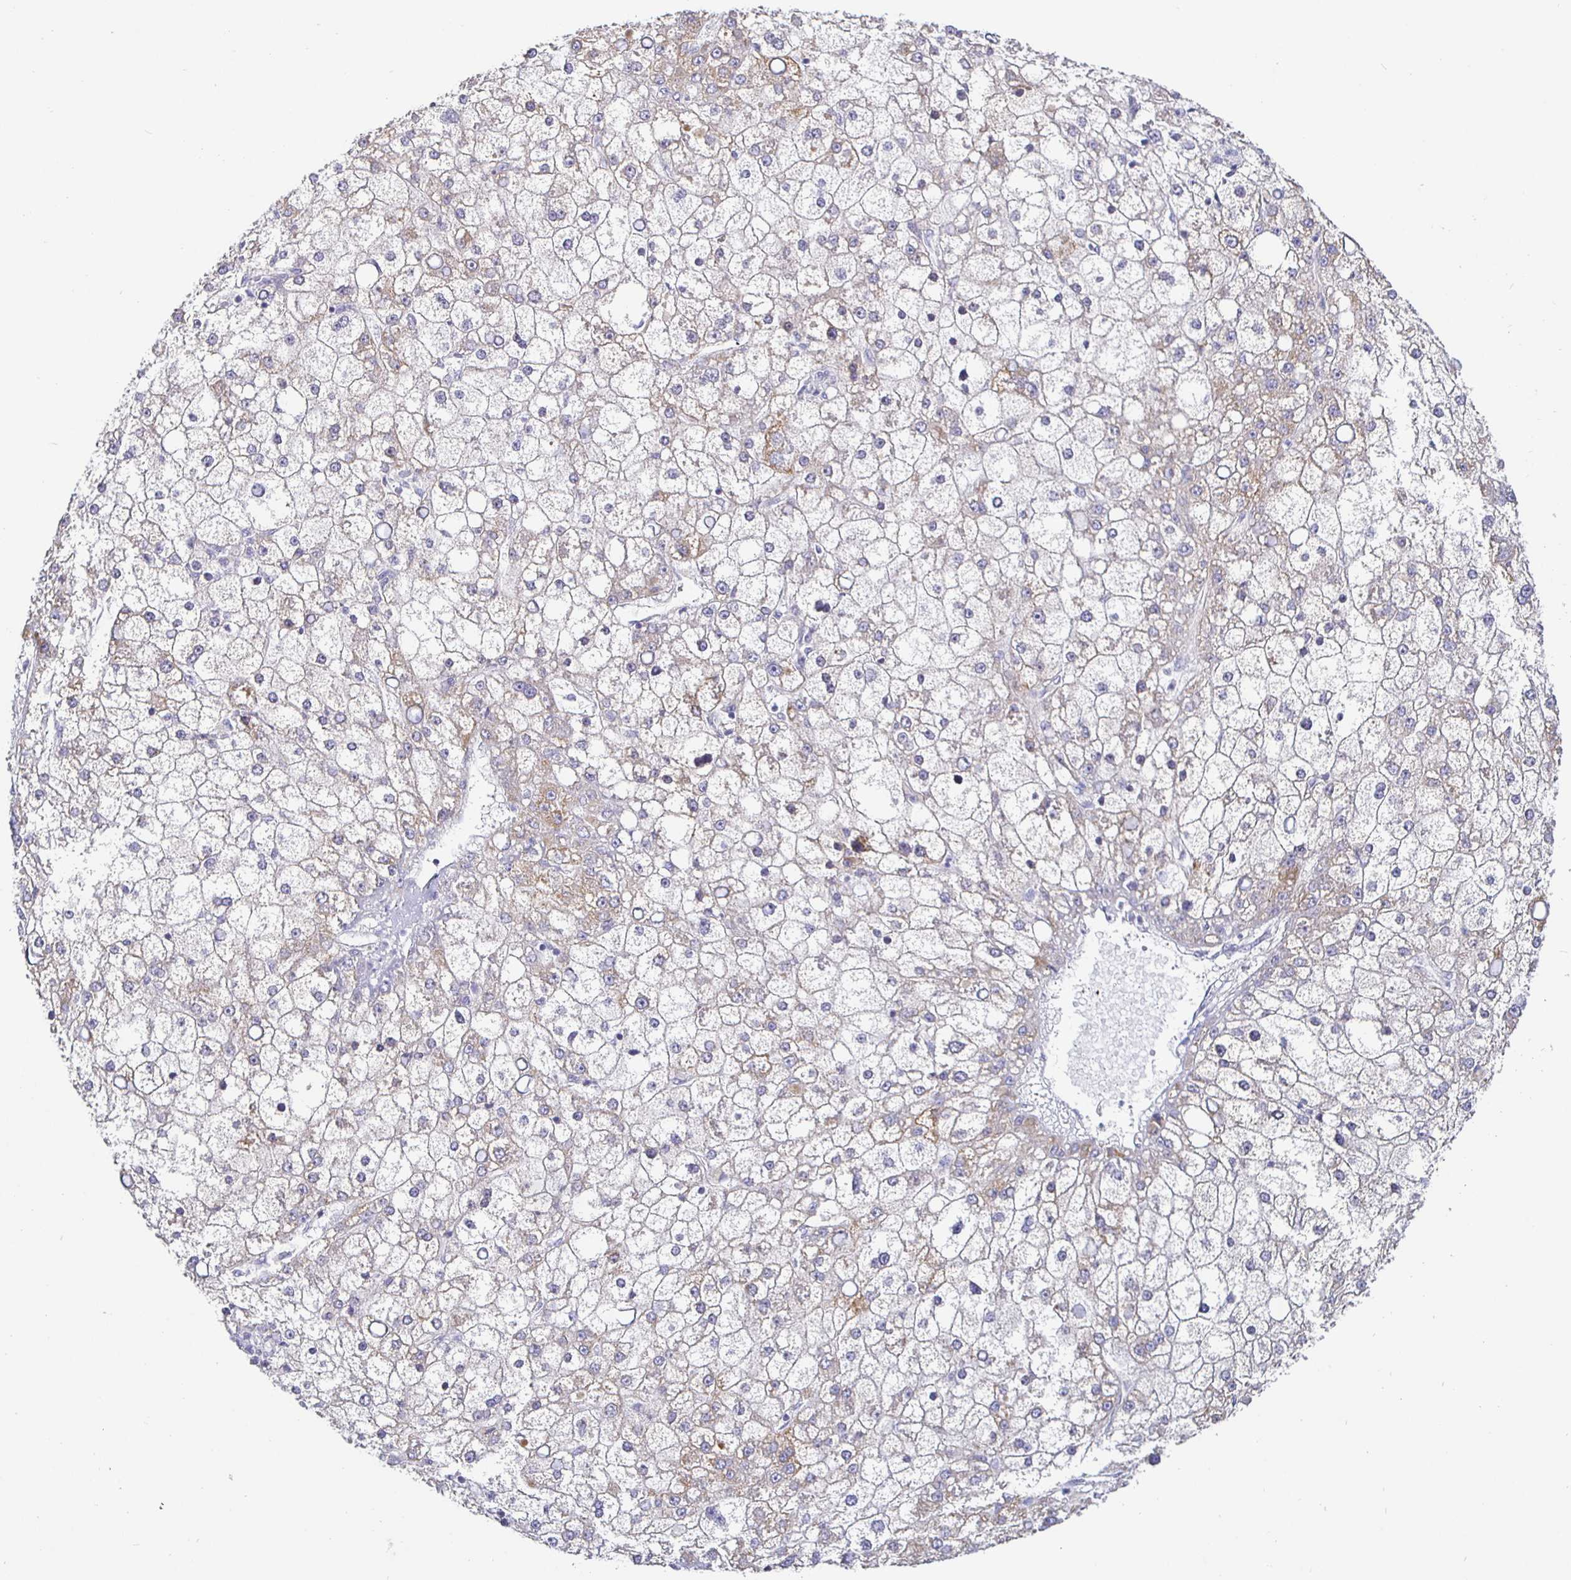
{"staining": {"intensity": "weak", "quantity": "<25%", "location": "cytoplasmic/membranous"}, "tissue": "liver cancer", "cell_type": "Tumor cells", "image_type": "cancer", "snomed": [{"axis": "morphology", "description": "Carcinoma, Hepatocellular, NOS"}, {"axis": "topography", "description": "Liver"}], "caption": "Image shows no protein positivity in tumor cells of liver cancer (hepatocellular carcinoma) tissue.", "gene": "CIT", "patient": {"sex": "male", "age": 67}}